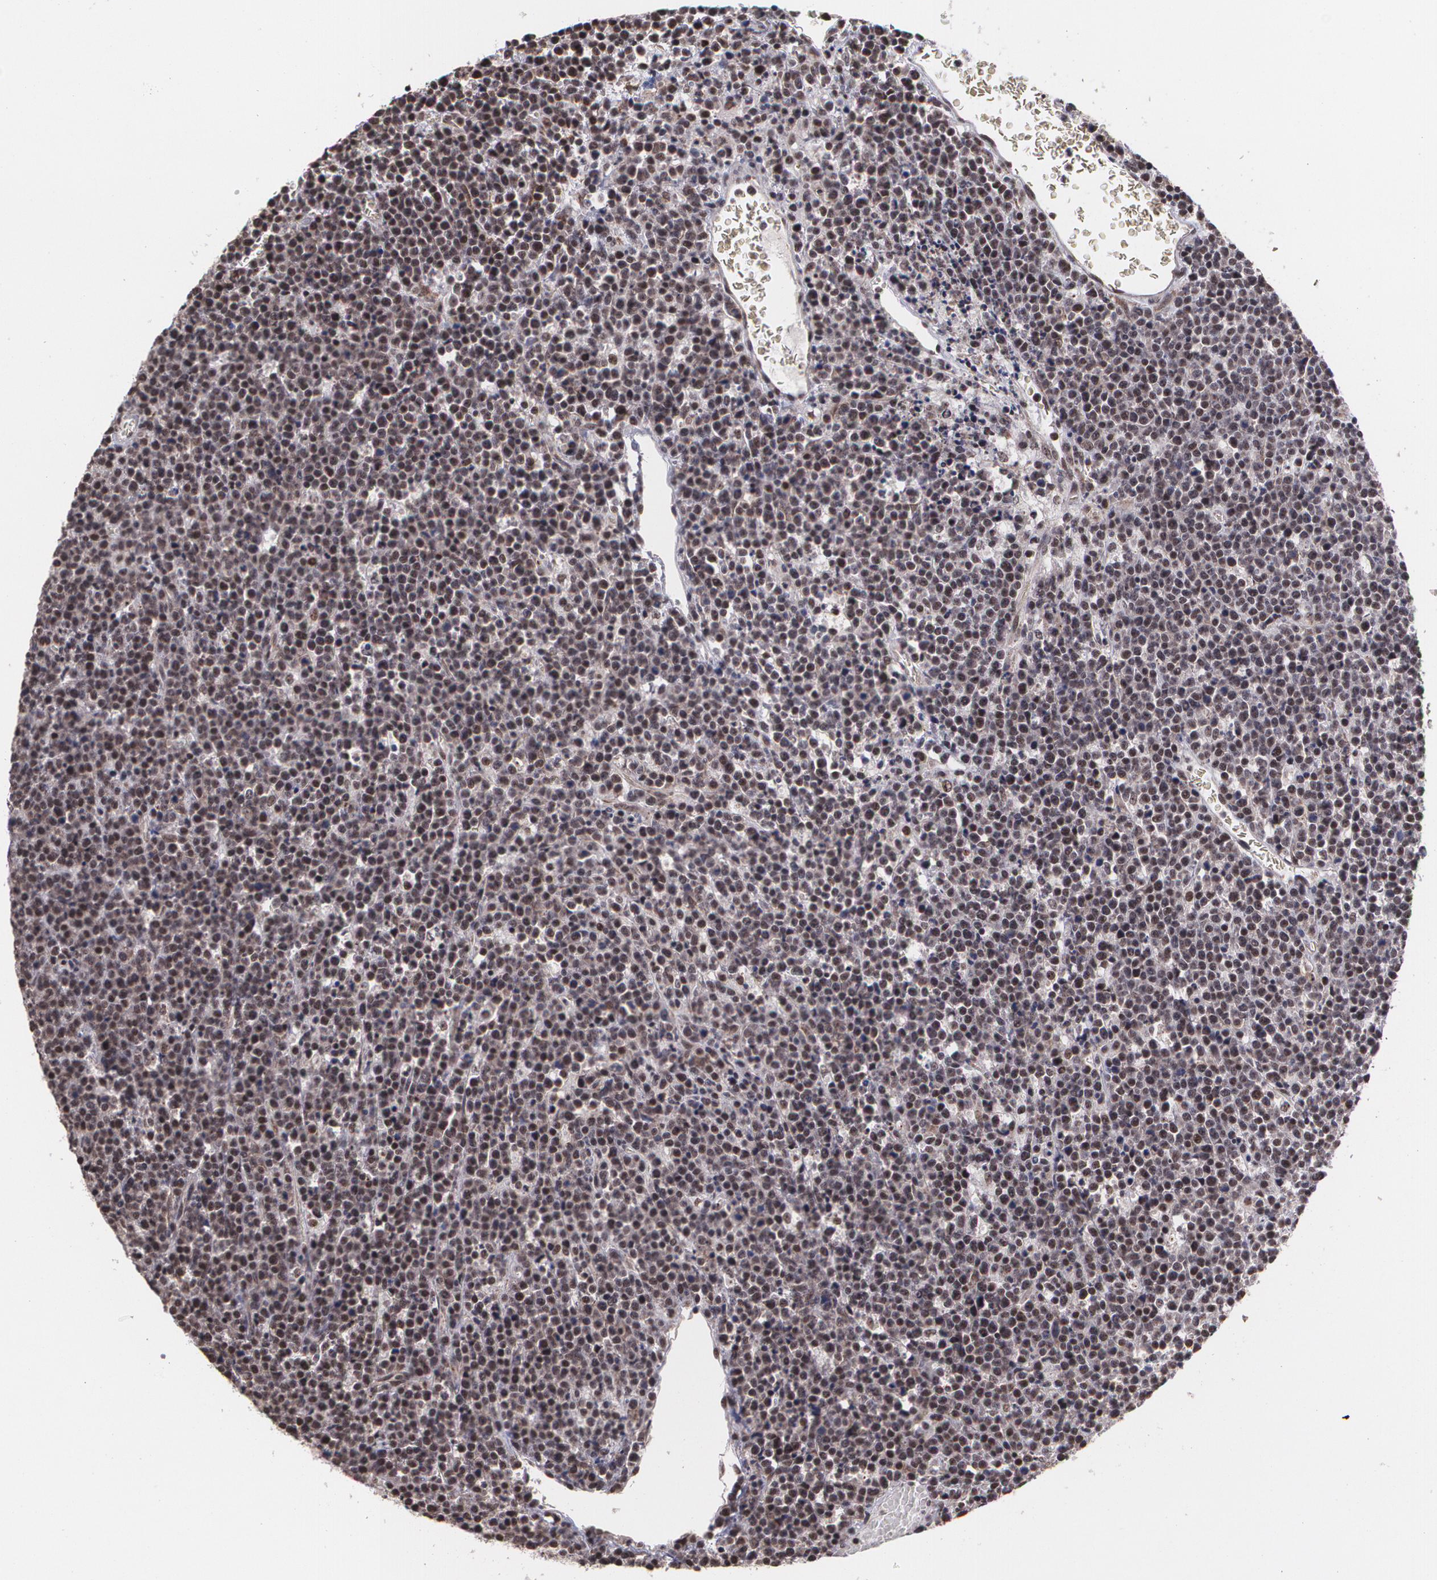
{"staining": {"intensity": "weak", "quantity": ">75%", "location": "cytoplasmic/membranous,nuclear"}, "tissue": "lymphoma", "cell_type": "Tumor cells", "image_type": "cancer", "snomed": [{"axis": "morphology", "description": "Malignant lymphoma, non-Hodgkin's type, High grade"}, {"axis": "topography", "description": "Ovary"}], "caption": "Lymphoma stained with a protein marker reveals weak staining in tumor cells.", "gene": "C6orf15", "patient": {"sex": "female", "age": 56}}